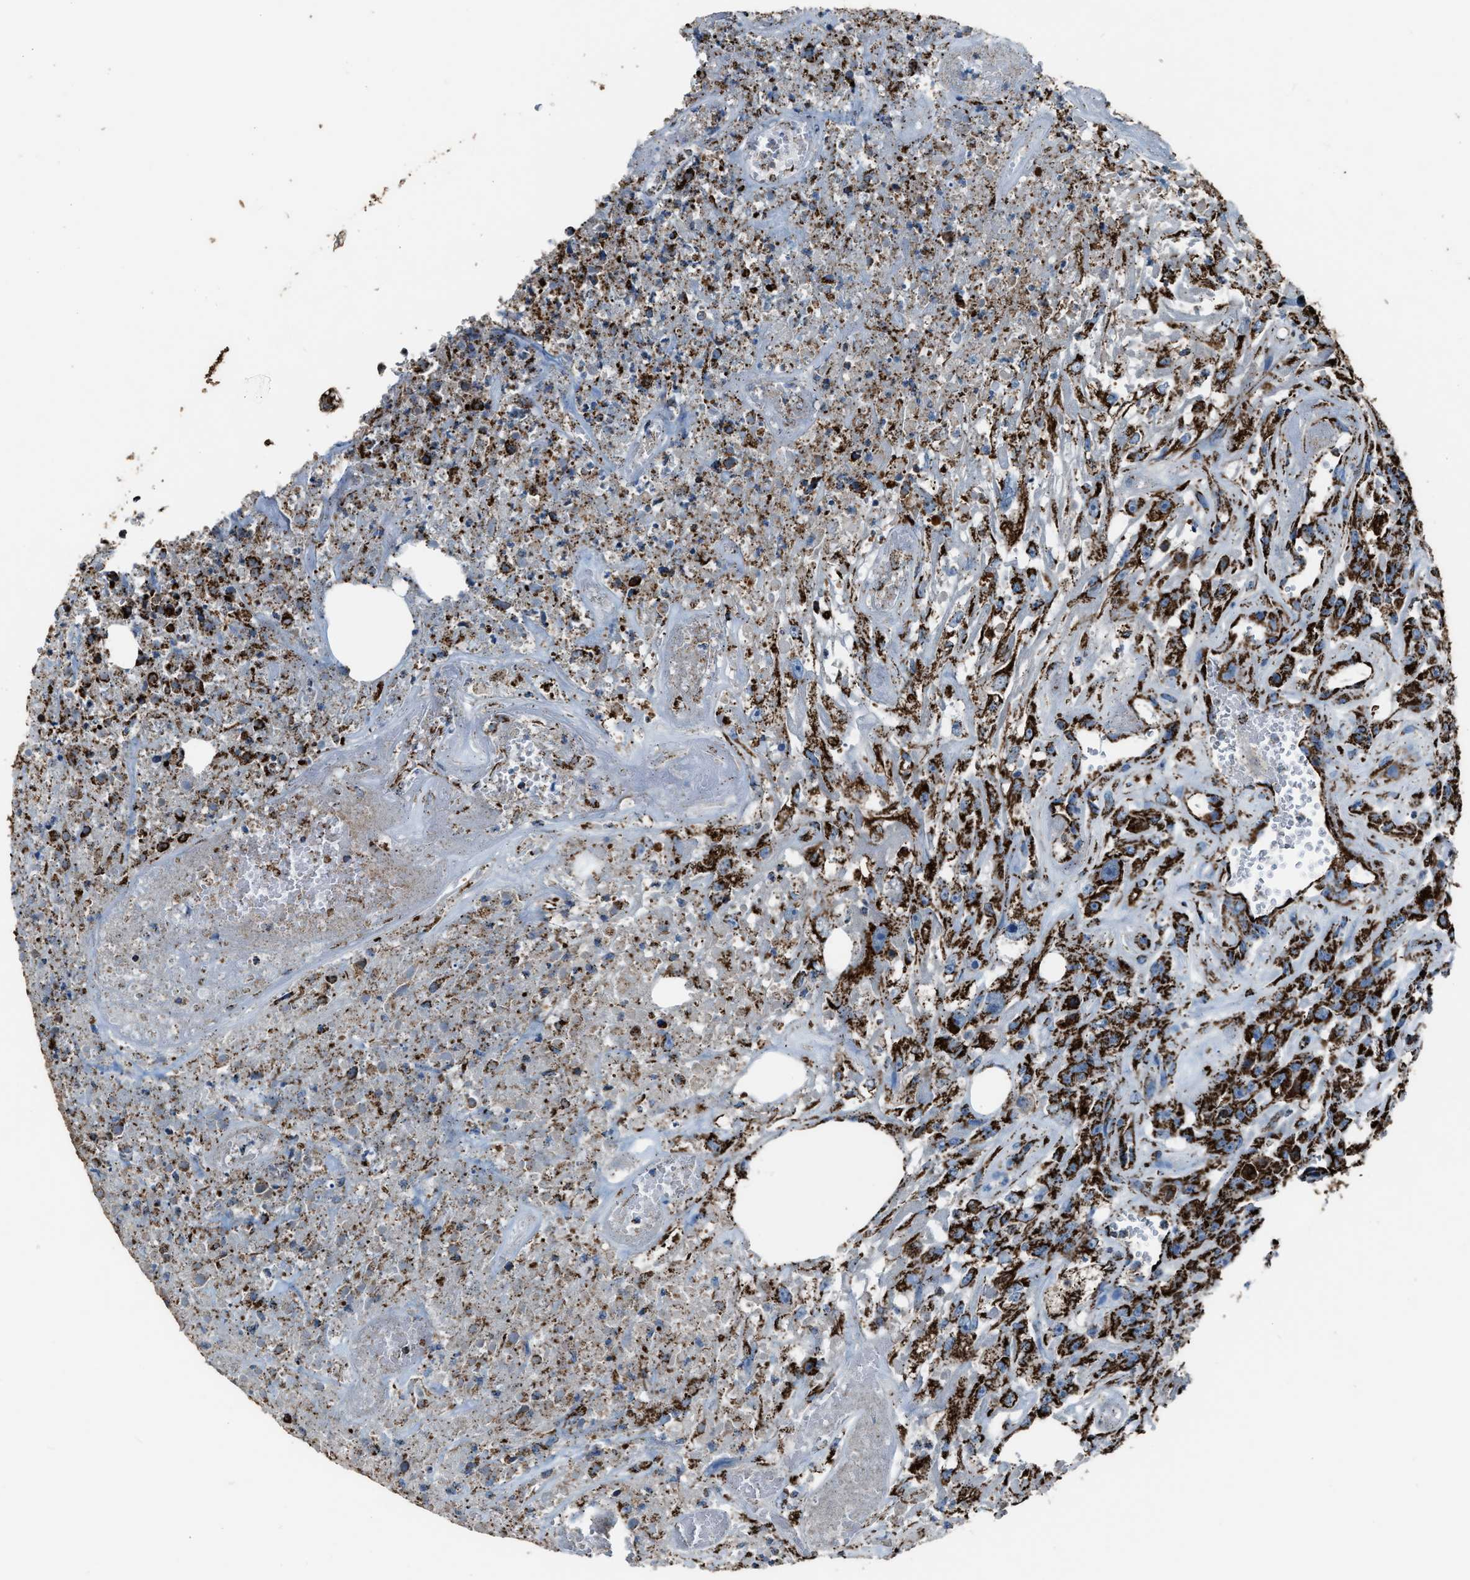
{"staining": {"intensity": "strong", "quantity": ">75%", "location": "cytoplasmic/membranous"}, "tissue": "urothelial cancer", "cell_type": "Tumor cells", "image_type": "cancer", "snomed": [{"axis": "morphology", "description": "Urothelial carcinoma, High grade"}, {"axis": "topography", "description": "Urinary bladder"}], "caption": "Protein staining of urothelial cancer tissue shows strong cytoplasmic/membranous positivity in approximately >75% of tumor cells. (DAB = brown stain, brightfield microscopy at high magnification).", "gene": "MDH2", "patient": {"sex": "male", "age": 46}}